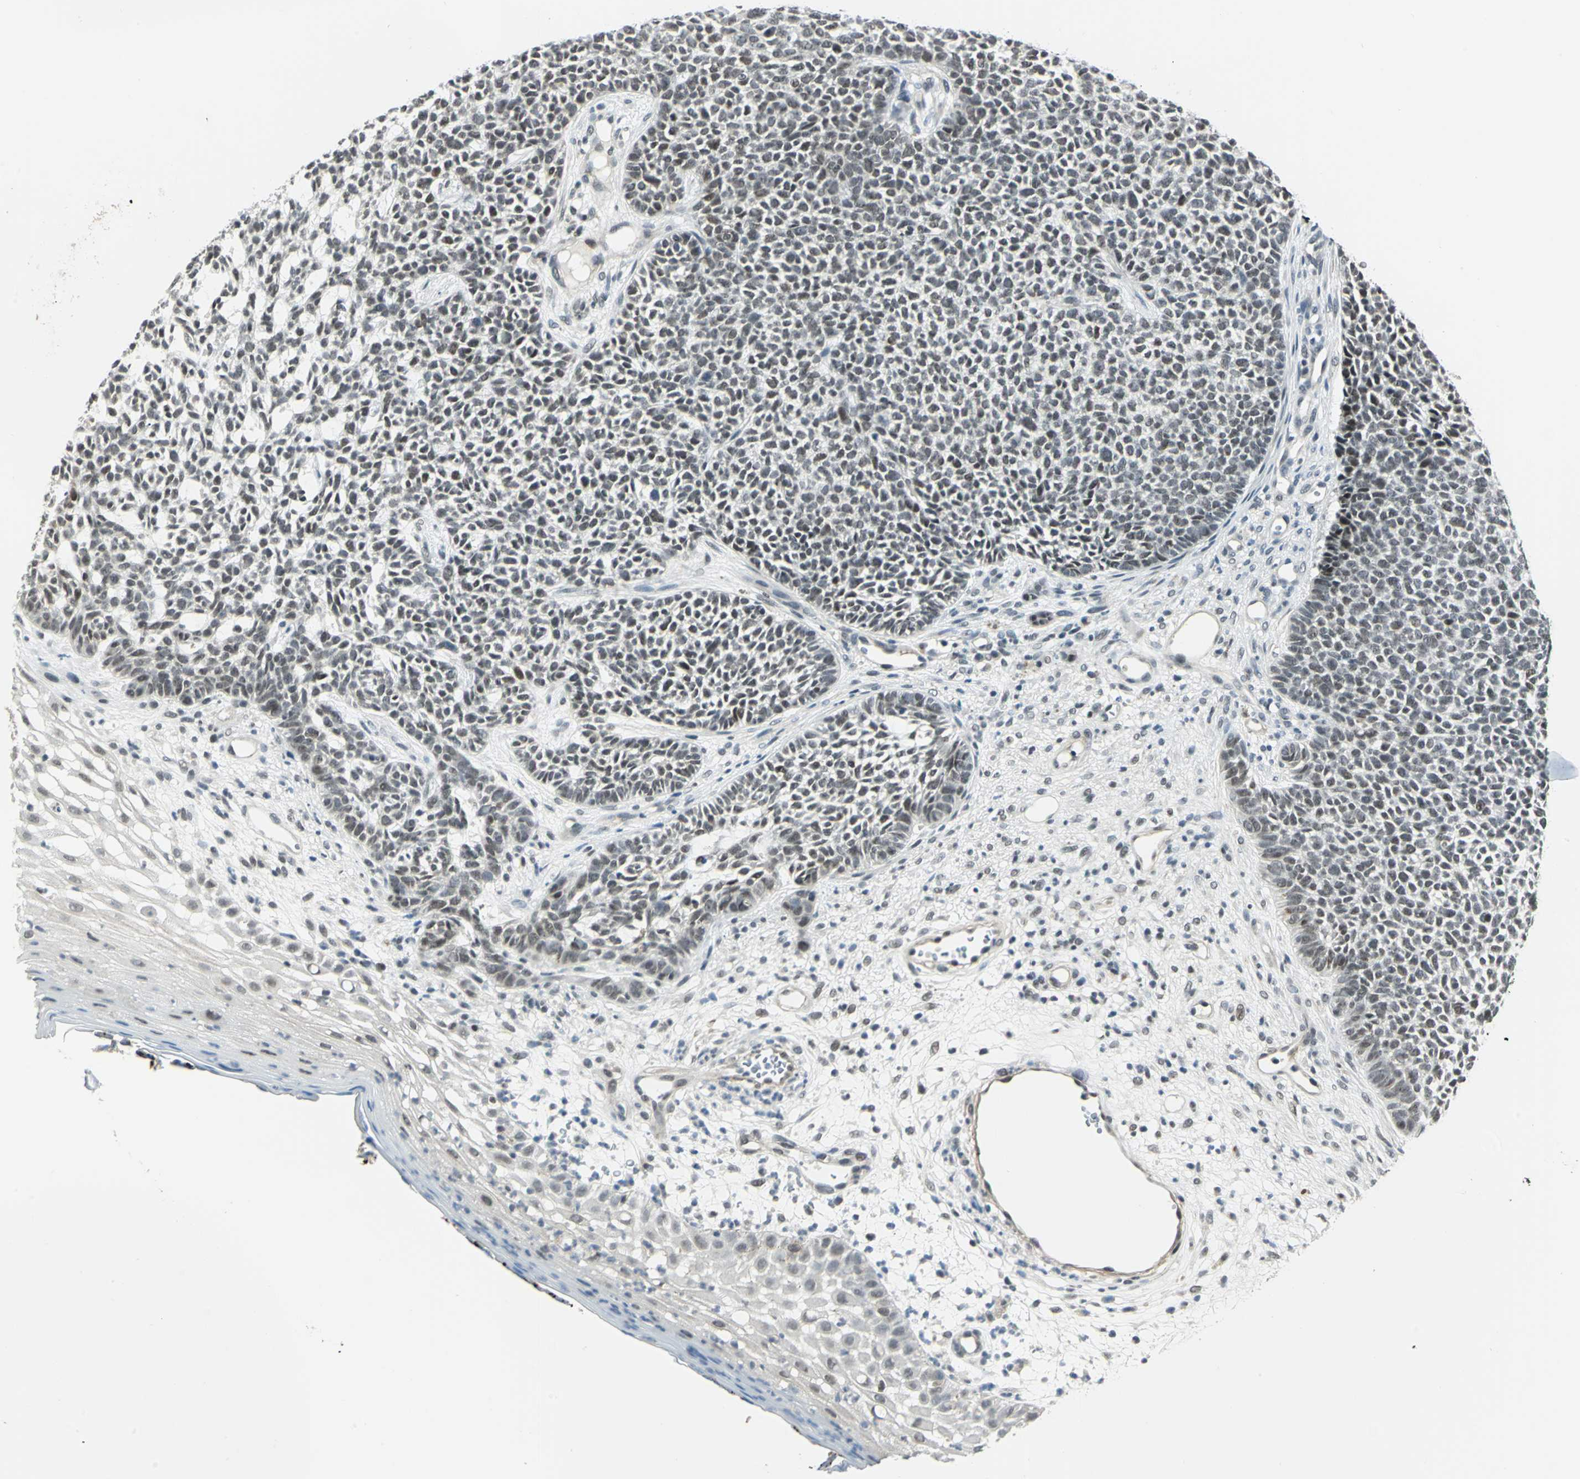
{"staining": {"intensity": "weak", "quantity": "<25%", "location": "nuclear"}, "tissue": "skin cancer", "cell_type": "Tumor cells", "image_type": "cancer", "snomed": [{"axis": "morphology", "description": "Basal cell carcinoma"}, {"axis": "topography", "description": "Skin"}], "caption": "This is a image of immunohistochemistry staining of skin basal cell carcinoma, which shows no staining in tumor cells. The staining was performed using DAB (3,3'-diaminobenzidine) to visualize the protein expression in brown, while the nuclei were stained in blue with hematoxylin (Magnification: 20x).", "gene": "MTA1", "patient": {"sex": "female", "age": 84}}